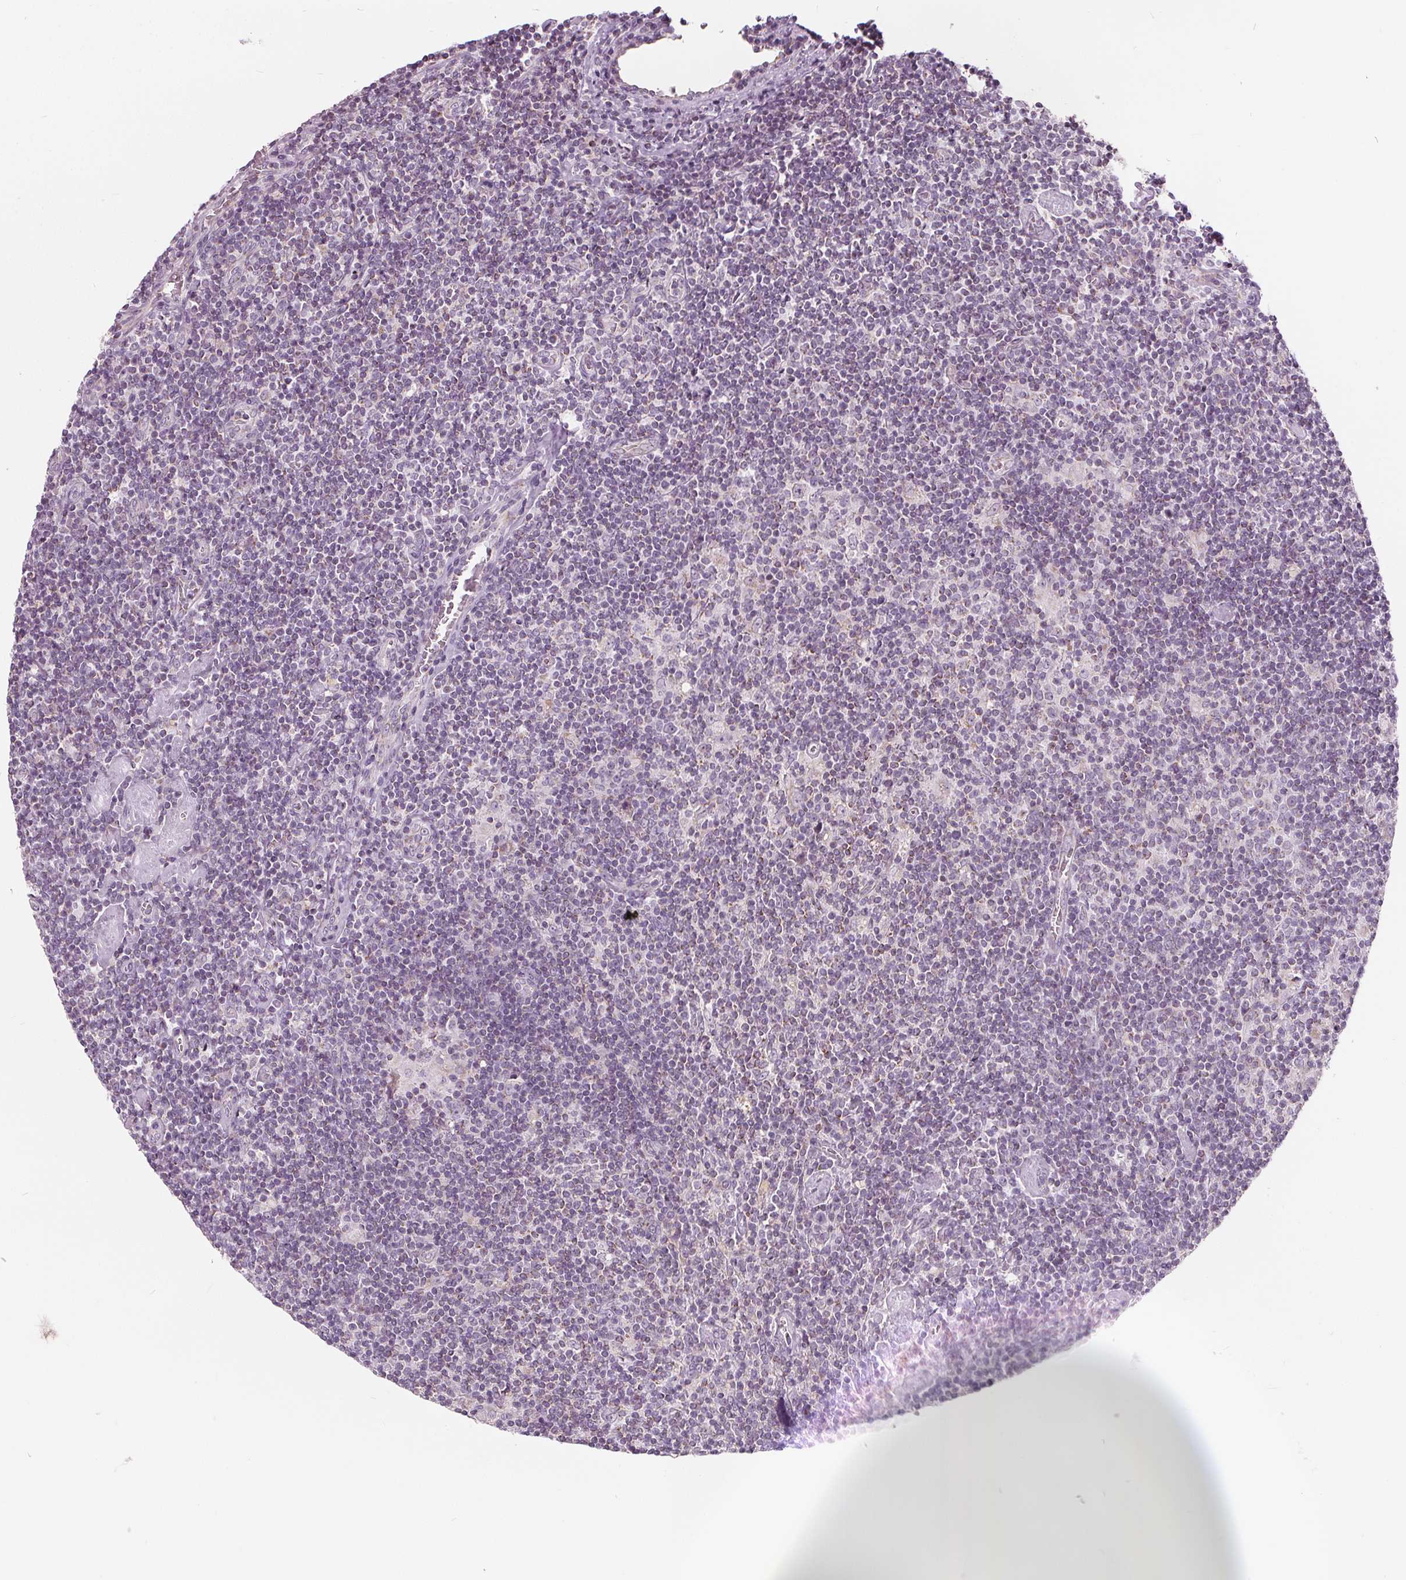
{"staining": {"intensity": "negative", "quantity": "none", "location": "none"}, "tissue": "lymphoma", "cell_type": "Tumor cells", "image_type": "cancer", "snomed": [{"axis": "morphology", "description": "Hodgkin's disease, NOS"}, {"axis": "topography", "description": "Lymph node"}], "caption": "An immunohistochemistry (IHC) photomicrograph of Hodgkin's disease is shown. There is no staining in tumor cells of Hodgkin's disease.", "gene": "ECI2", "patient": {"sex": "male", "age": 40}}